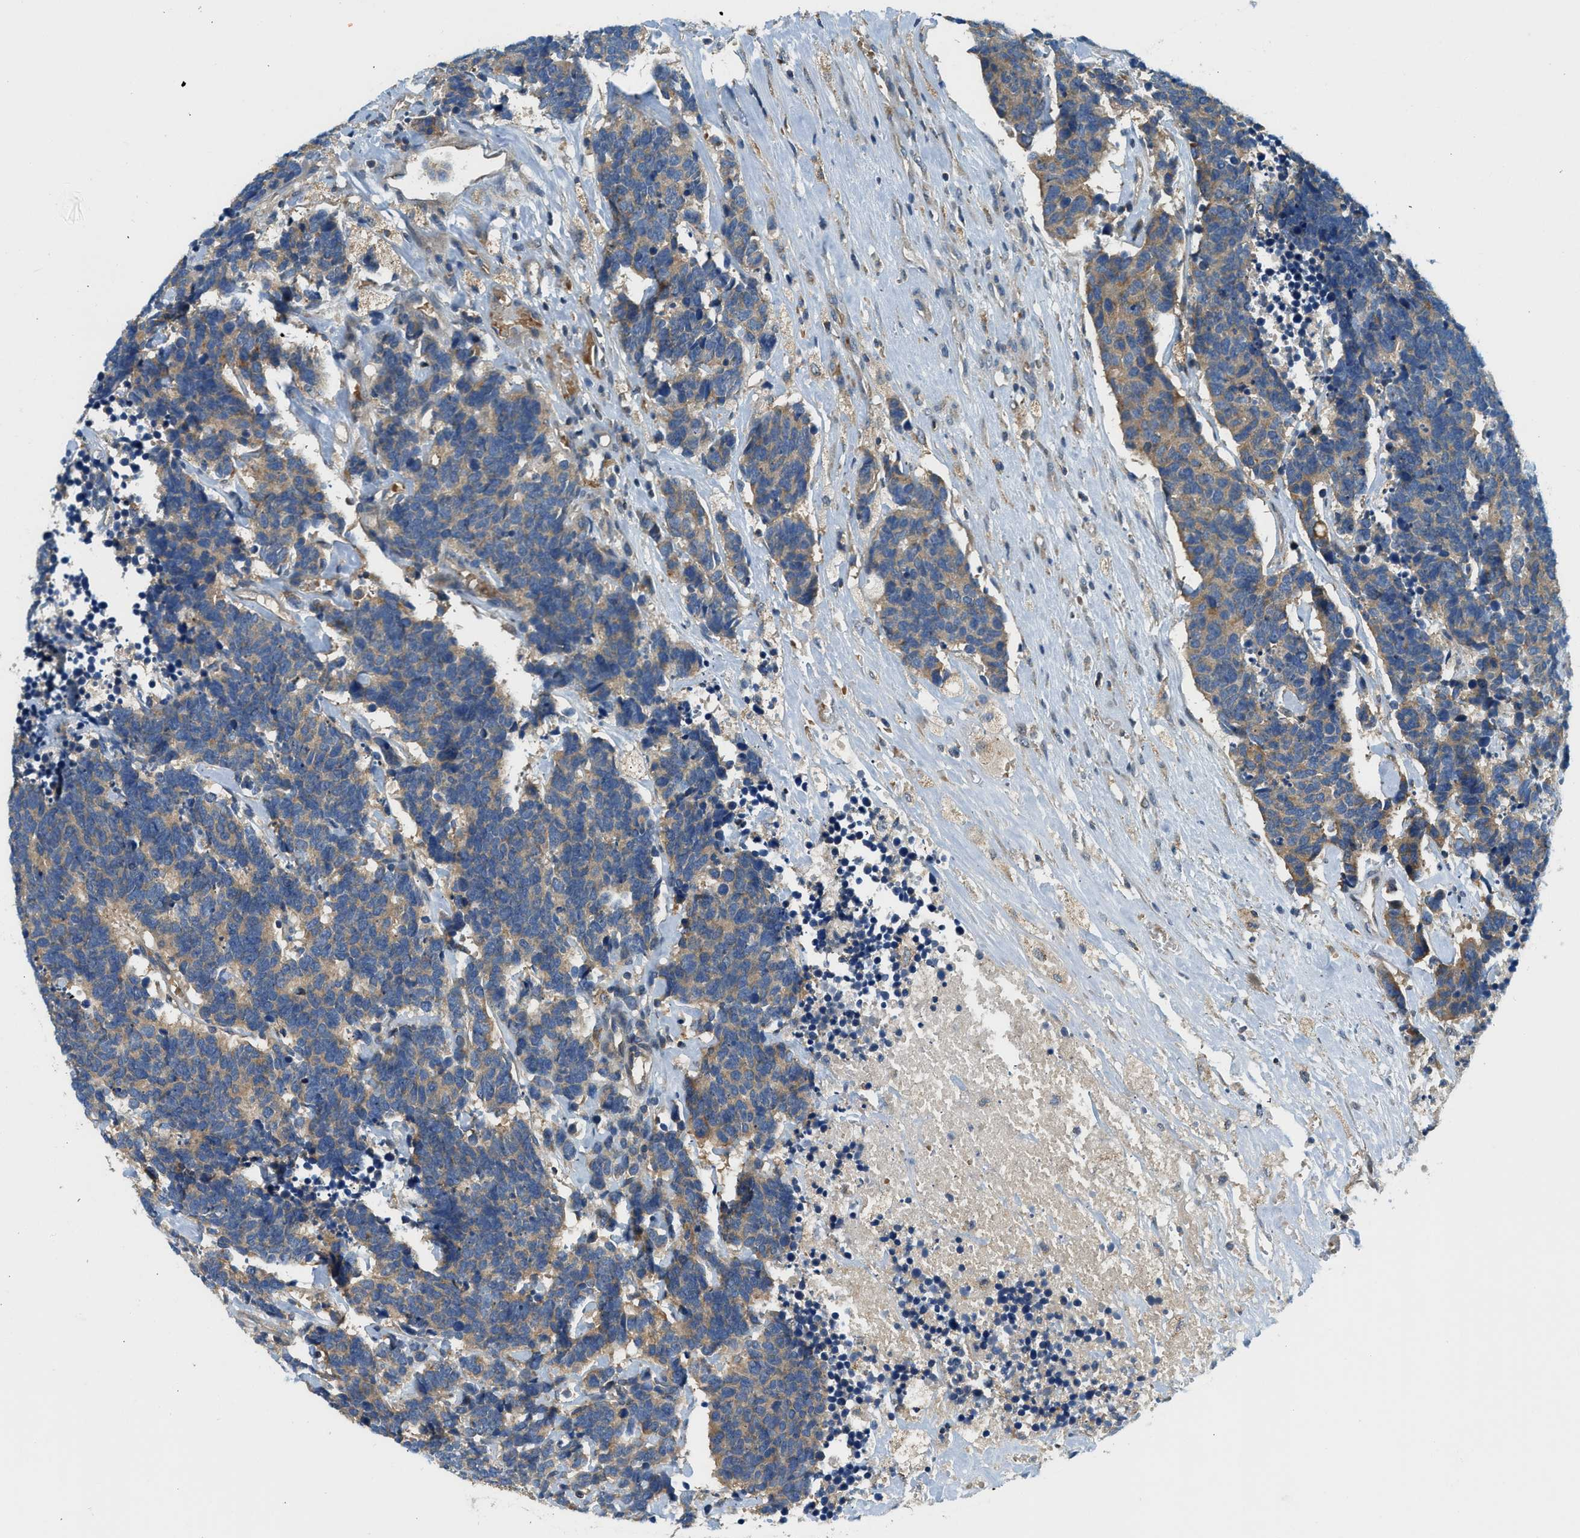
{"staining": {"intensity": "moderate", "quantity": ">75%", "location": "cytoplasmic/membranous"}, "tissue": "carcinoid", "cell_type": "Tumor cells", "image_type": "cancer", "snomed": [{"axis": "morphology", "description": "Carcinoma, NOS"}, {"axis": "morphology", "description": "Carcinoid, malignant, NOS"}, {"axis": "topography", "description": "Urinary bladder"}], "caption": "DAB (3,3'-diaminobenzidine) immunohistochemical staining of malignant carcinoid demonstrates moderate cytoplasmic/membranous protein staining in approximately >75% of tumor cells.", "gene": "KCNK1", "patient": {"sex": "male", "age": 57}}